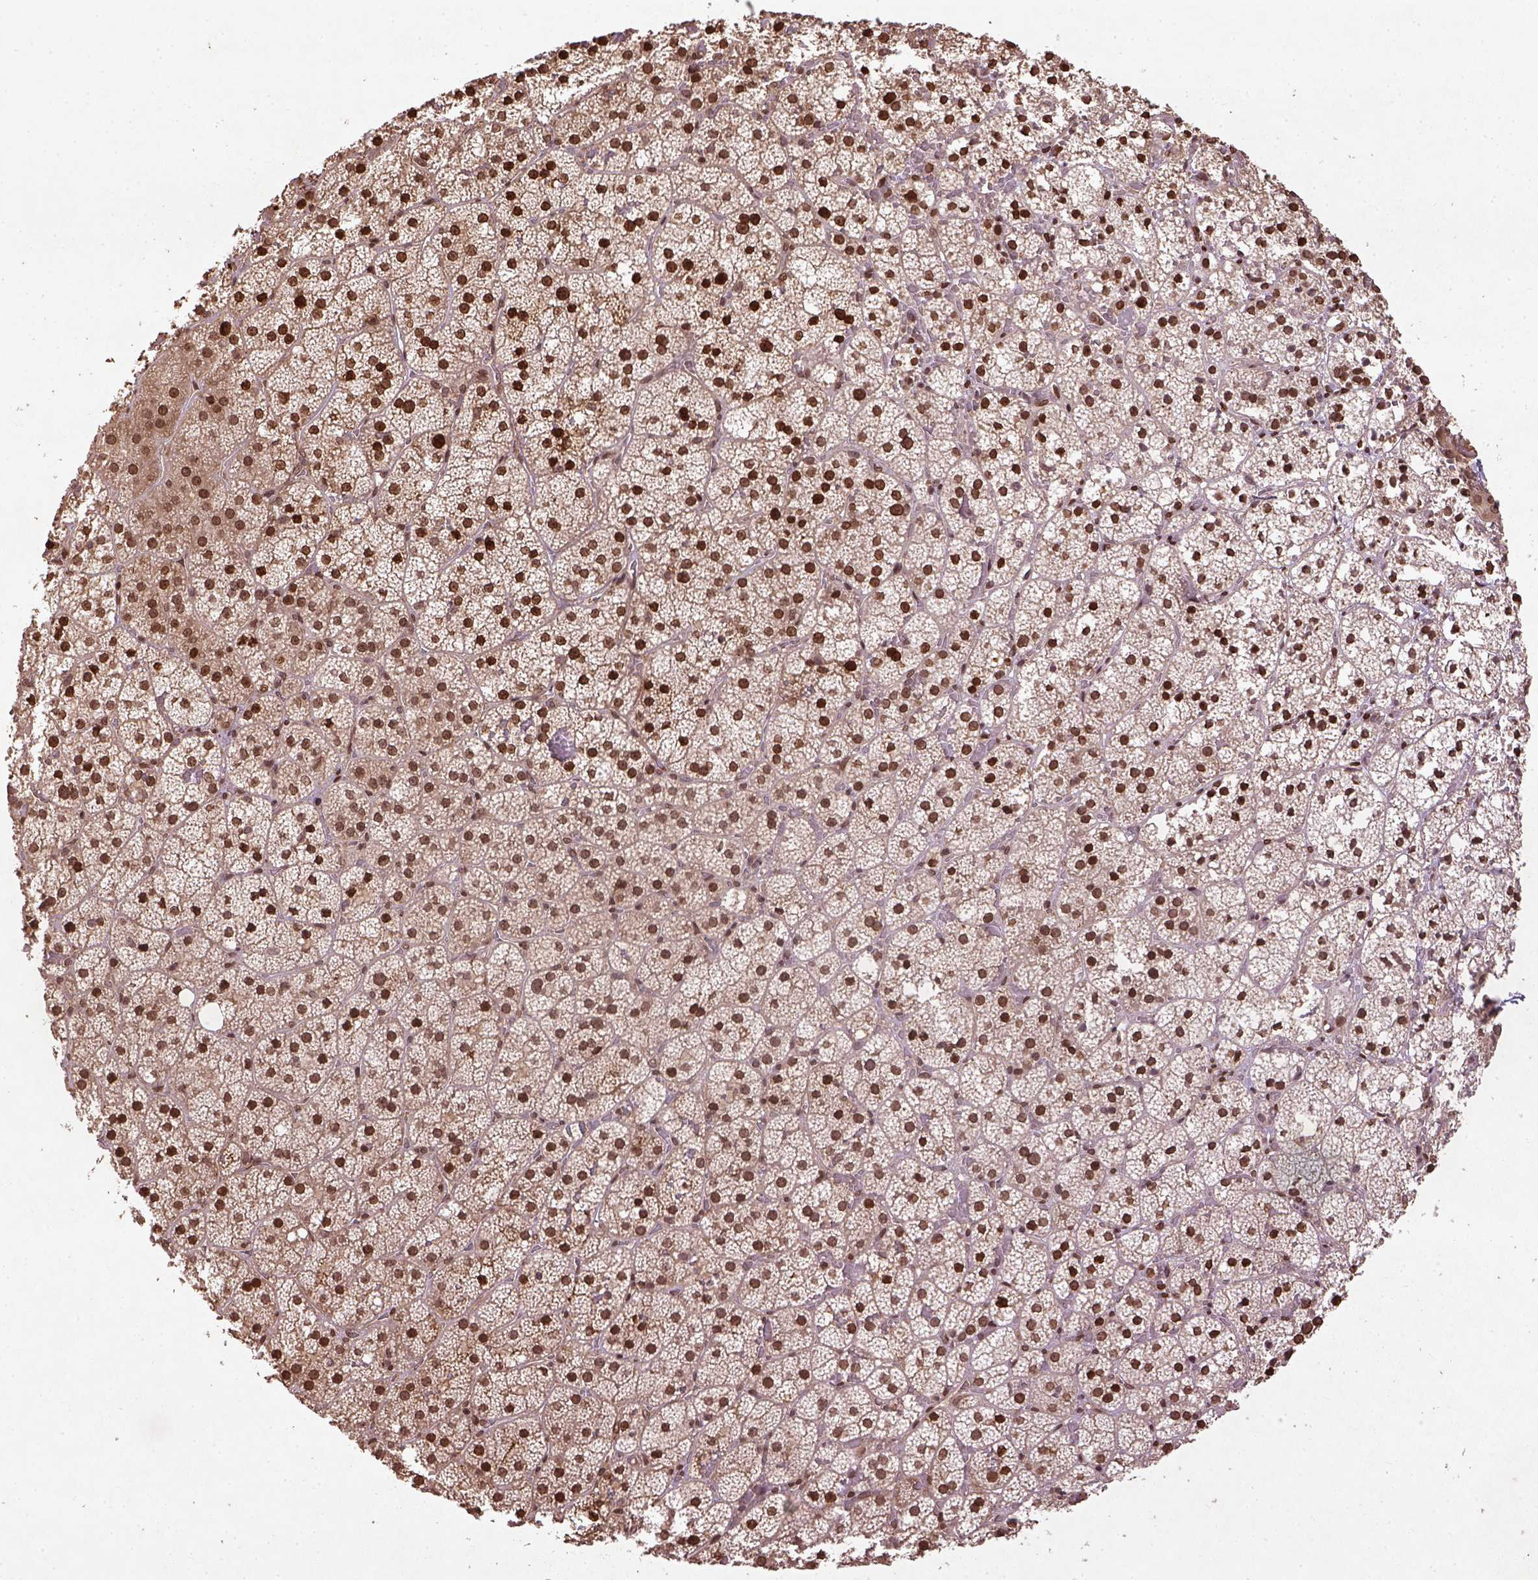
{"staining": {"intensity": "moderate", "quantity": ">75%", "location": "nuclear"}, "tissue": "adrenal gland", "cell_type": "Glandular cells", "image_type": "normal", "snomed": [{"axis": "morphology", "description": "Normal tissue, NOS"}, {"axis": "topography", "description": "Adrenal gland"}], "caption": "The photomicrograph displays immunohistochemical staining of normal adrenal gland. There is moderate nuclear expression is seen in approximately >75% of glandular cells. (DAB IHC, brown staining for protein, blue staining for nuclei).", "gene": "BANF1", "patient": {"sex": "male", "age": 53}}